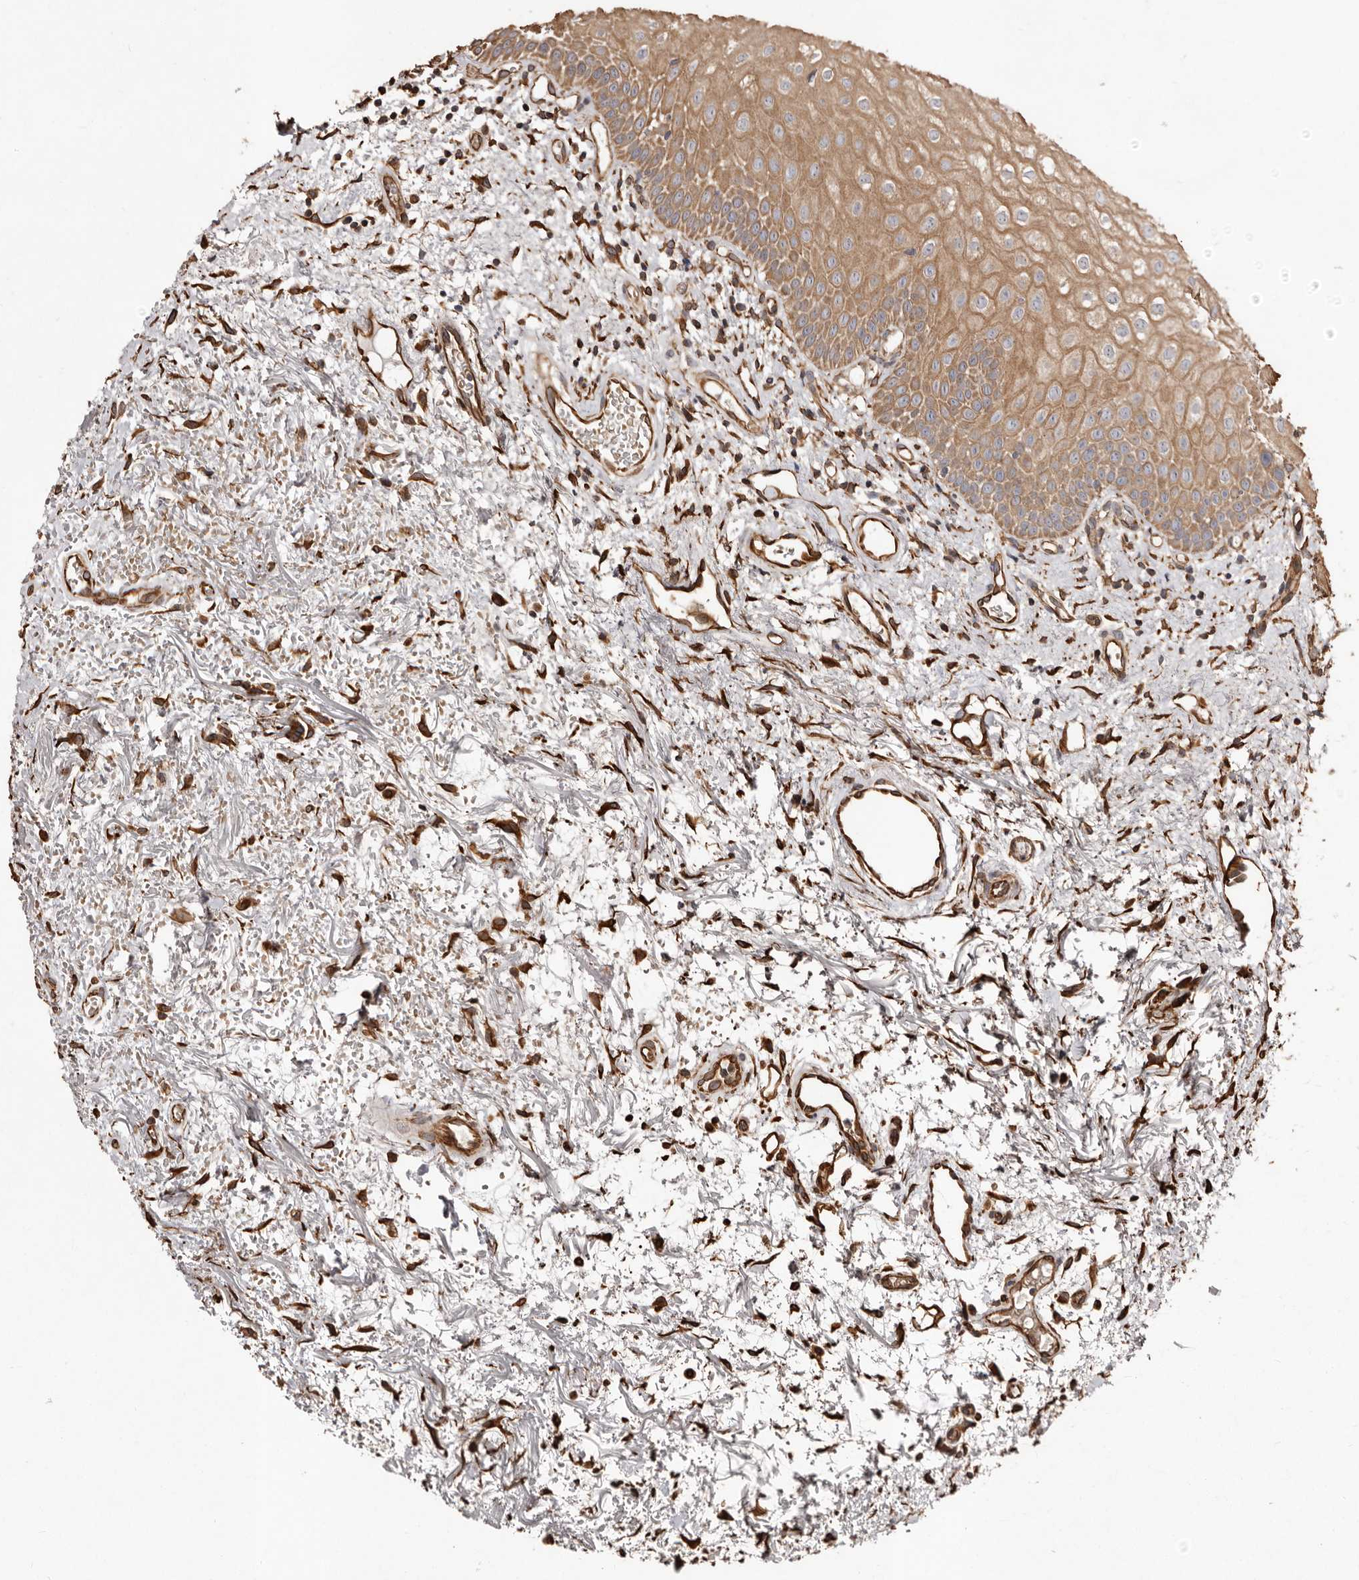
{"staining": {"intensity": "moderate", "quantity": ">75%", "location": "cytoplasmic/membranous"}, "tissue": "oral mucosa", "cell_type": "Squamous epithelial cells", "image_type": "normal", "snomed": [{"axis": "morphology", "description": "Normal tissue, NOS"}, {"axis": "topography", "description": "Oral tissue"}], "caption": "Protein expression analysis of benign oral mucosa displays moderate cytoplasmic/membranous staining in approximately >75% of squamous epithelial cells. The protein is shown in brown color, while the nuclei are stained blue.", "gene": "MACC1", "patient": {"sex": "male", "age": 52}}